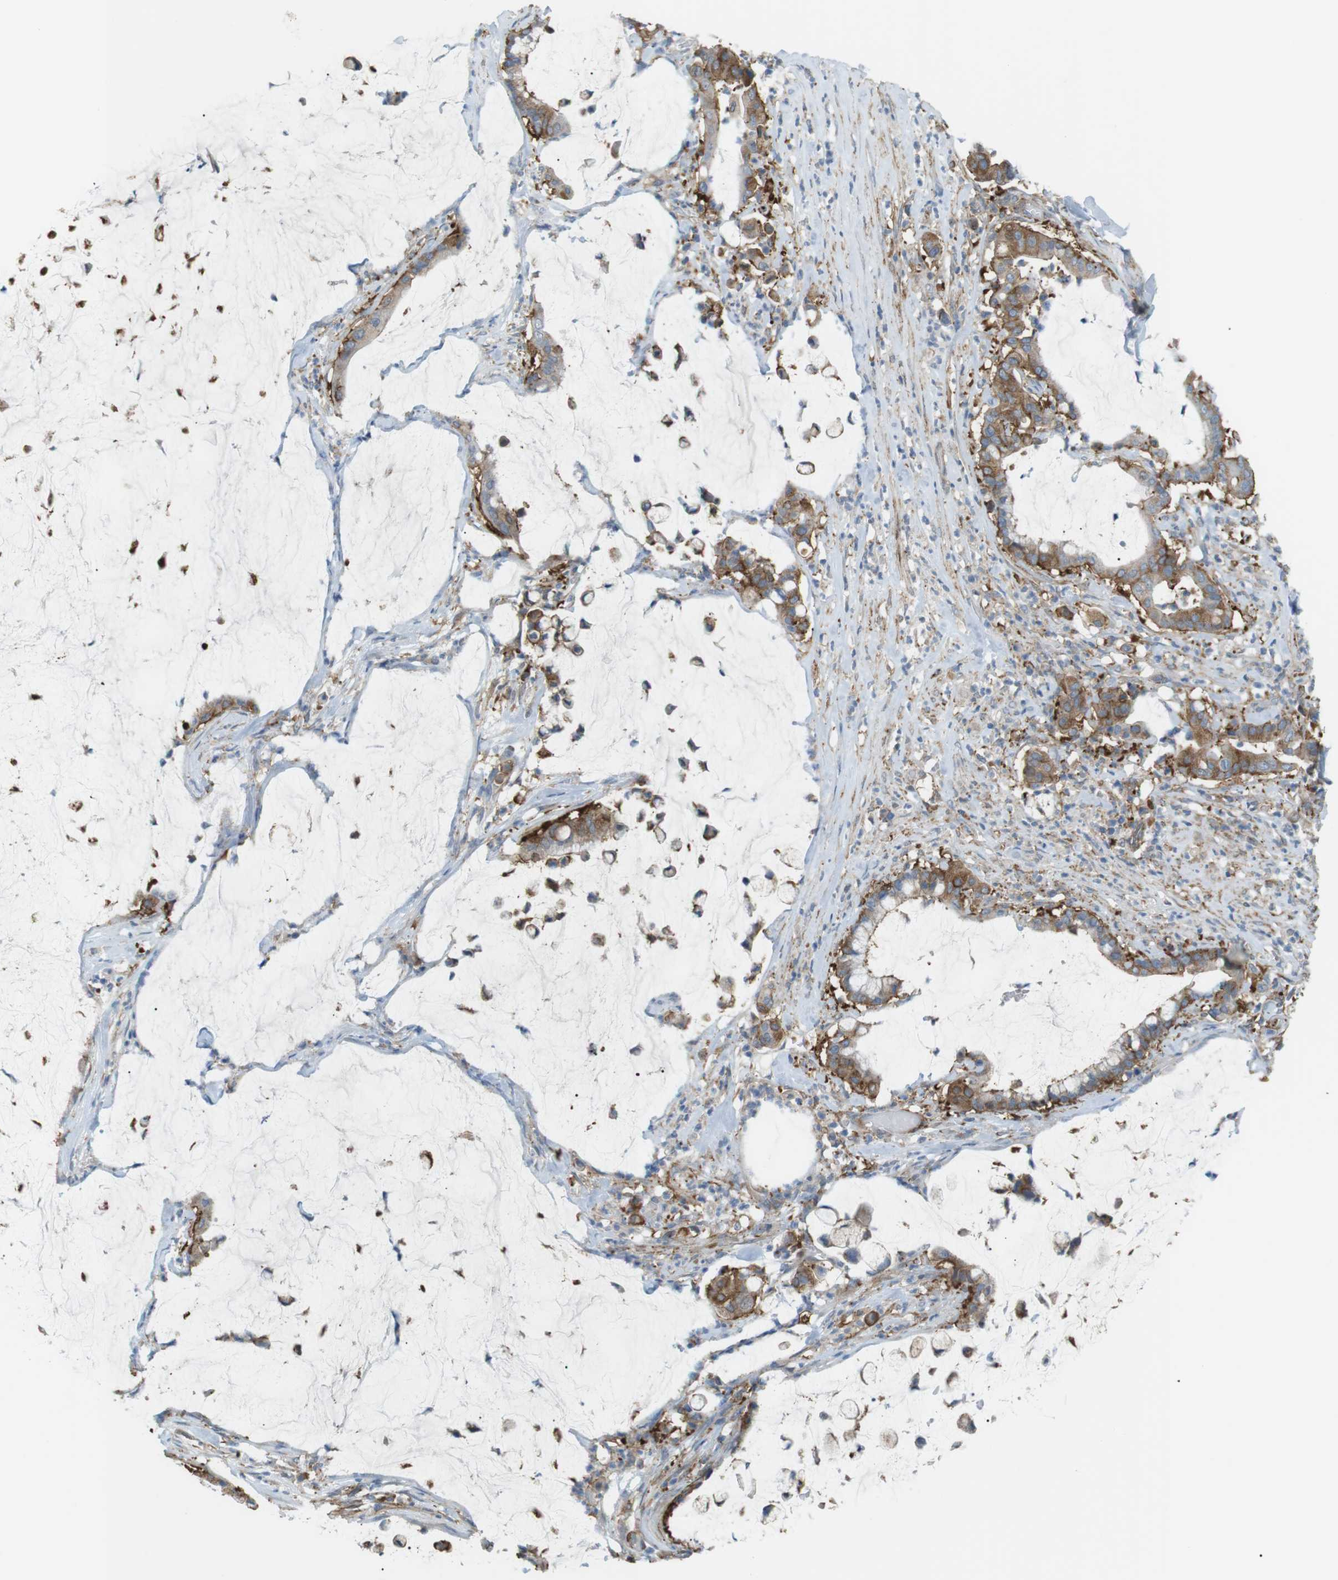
{"staining": {"intensity": "moderate", "quantity": ">75%", "location": "cytoplasmic/membranous"}, "tissue": "pancreatic cancer", "cell_type": "Tumor cells", "image_type": "cancer", "snomed": [{"axis": "morphology", "description": "Adenocarcinoma, NOS"}, {"axis": "topography", "description": "Pancreas"}], "caption": "The immunohistochemical stain highlights moderate cytoplasmic/membranous staining in tumor cells of pancreatic cancer tissue.", "gene": "PEPD", "patient": {"sex": "male", "age": 41}}